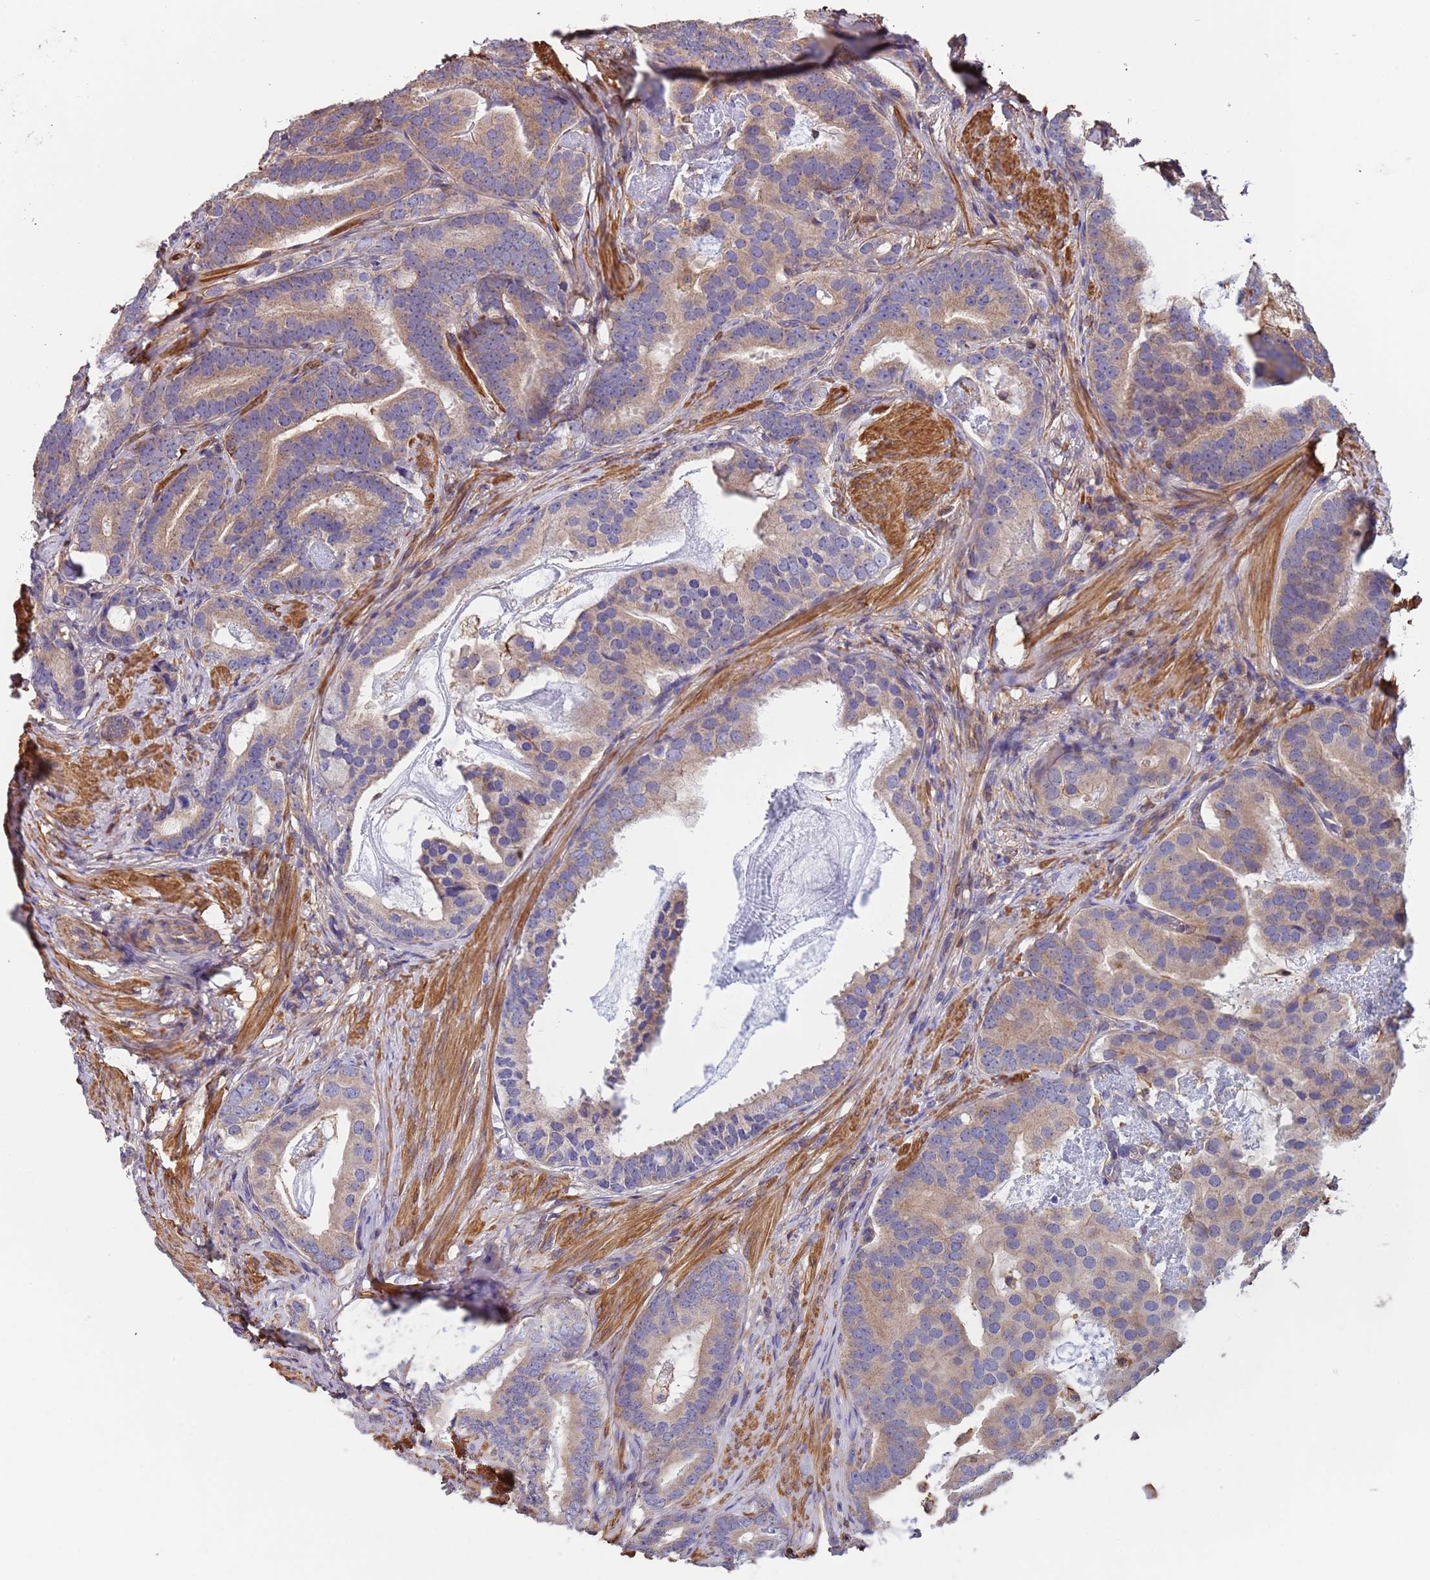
{"staining": {"intensity": "weak", "quantity": "25%-75%", "location": "cytoplasmic/membranous"}, "tissue": "prostate cancer", "cell_type": "Tumor cells", "image_type": "cancer", "snomed": [{"axis": "morphology", "description": "Adenocarcinoma, Low grade"}, {"axis": "topography", "description": "Prostate"}], "caption": "High-magnification brightfield microscopy of prostate low-grade adenocarcinoma stained with DAB (3,3'-diaminobenzidine) (brown) and counterstained with hematoxylin (blue). tumor cells exhibit weak cytoplasmic/membranous positivity is appreciated in approximately25%-75% of cells.", "gene": "SYT4", "patient": {"sex": "male", "age": 71}}